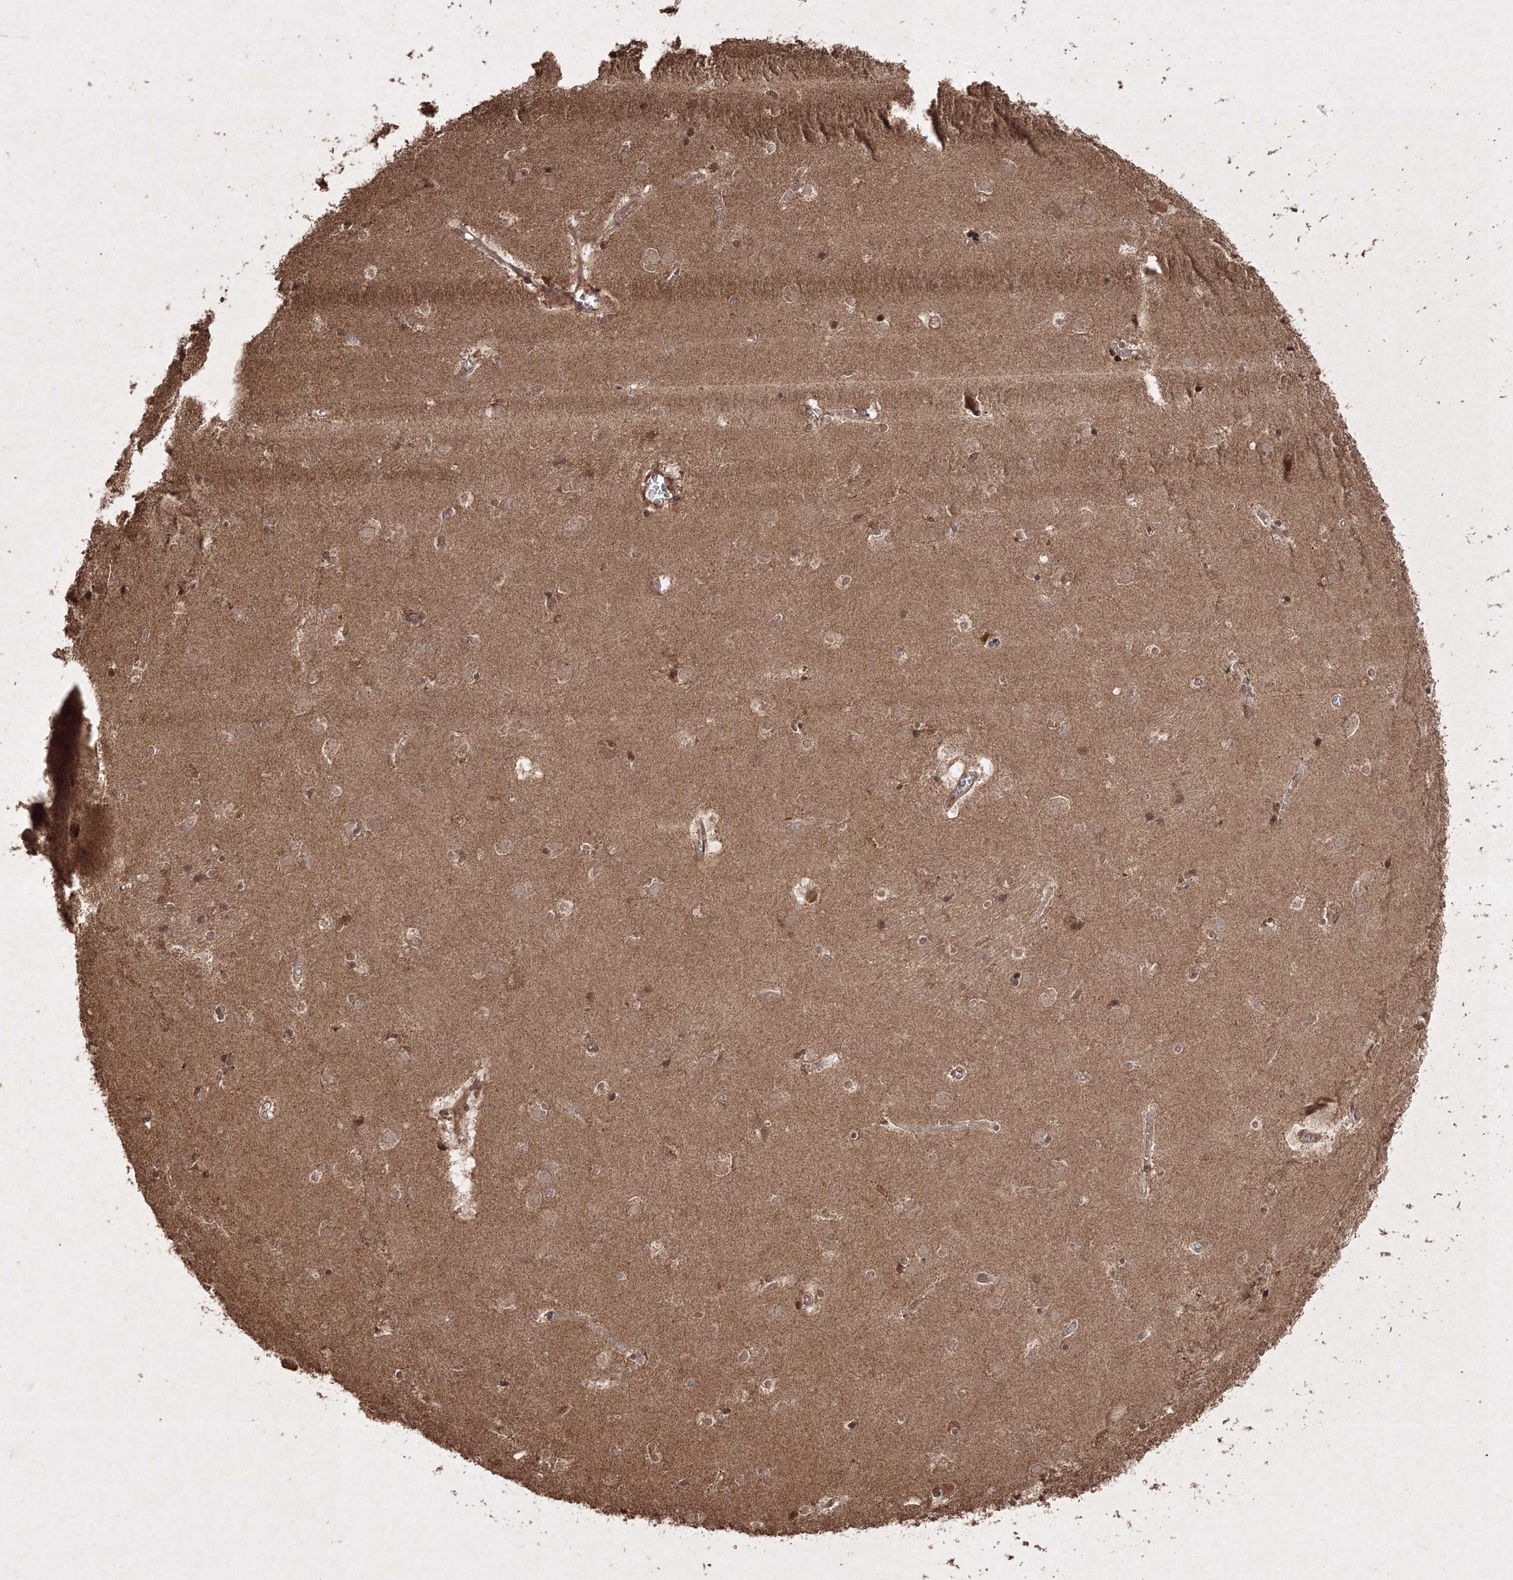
{"staining": {"intensity": "moderate", "quantity": ">75%", "location": "cytoplasmic/membranous"}, "tissue": "caudate", "cell_type": "Glial cells", "image_type": "normal", "snomed": [{"axis": "morphology", "description": "Normal tissue, NOS"}, {"axis": "topography", "description": "Lateral ventricle wall"}], "caption": "Protein expression analysis of normal caudate shows moderate cytoplasmic/membranous staining in about >75% of glial cells. The staining is performed using DAB brown chromogen to label protein expression. The nuclei are counter-stained blue using hematoxylin.", "gene": "PELI3", "patient": {"sex": "male", "age": 70}}